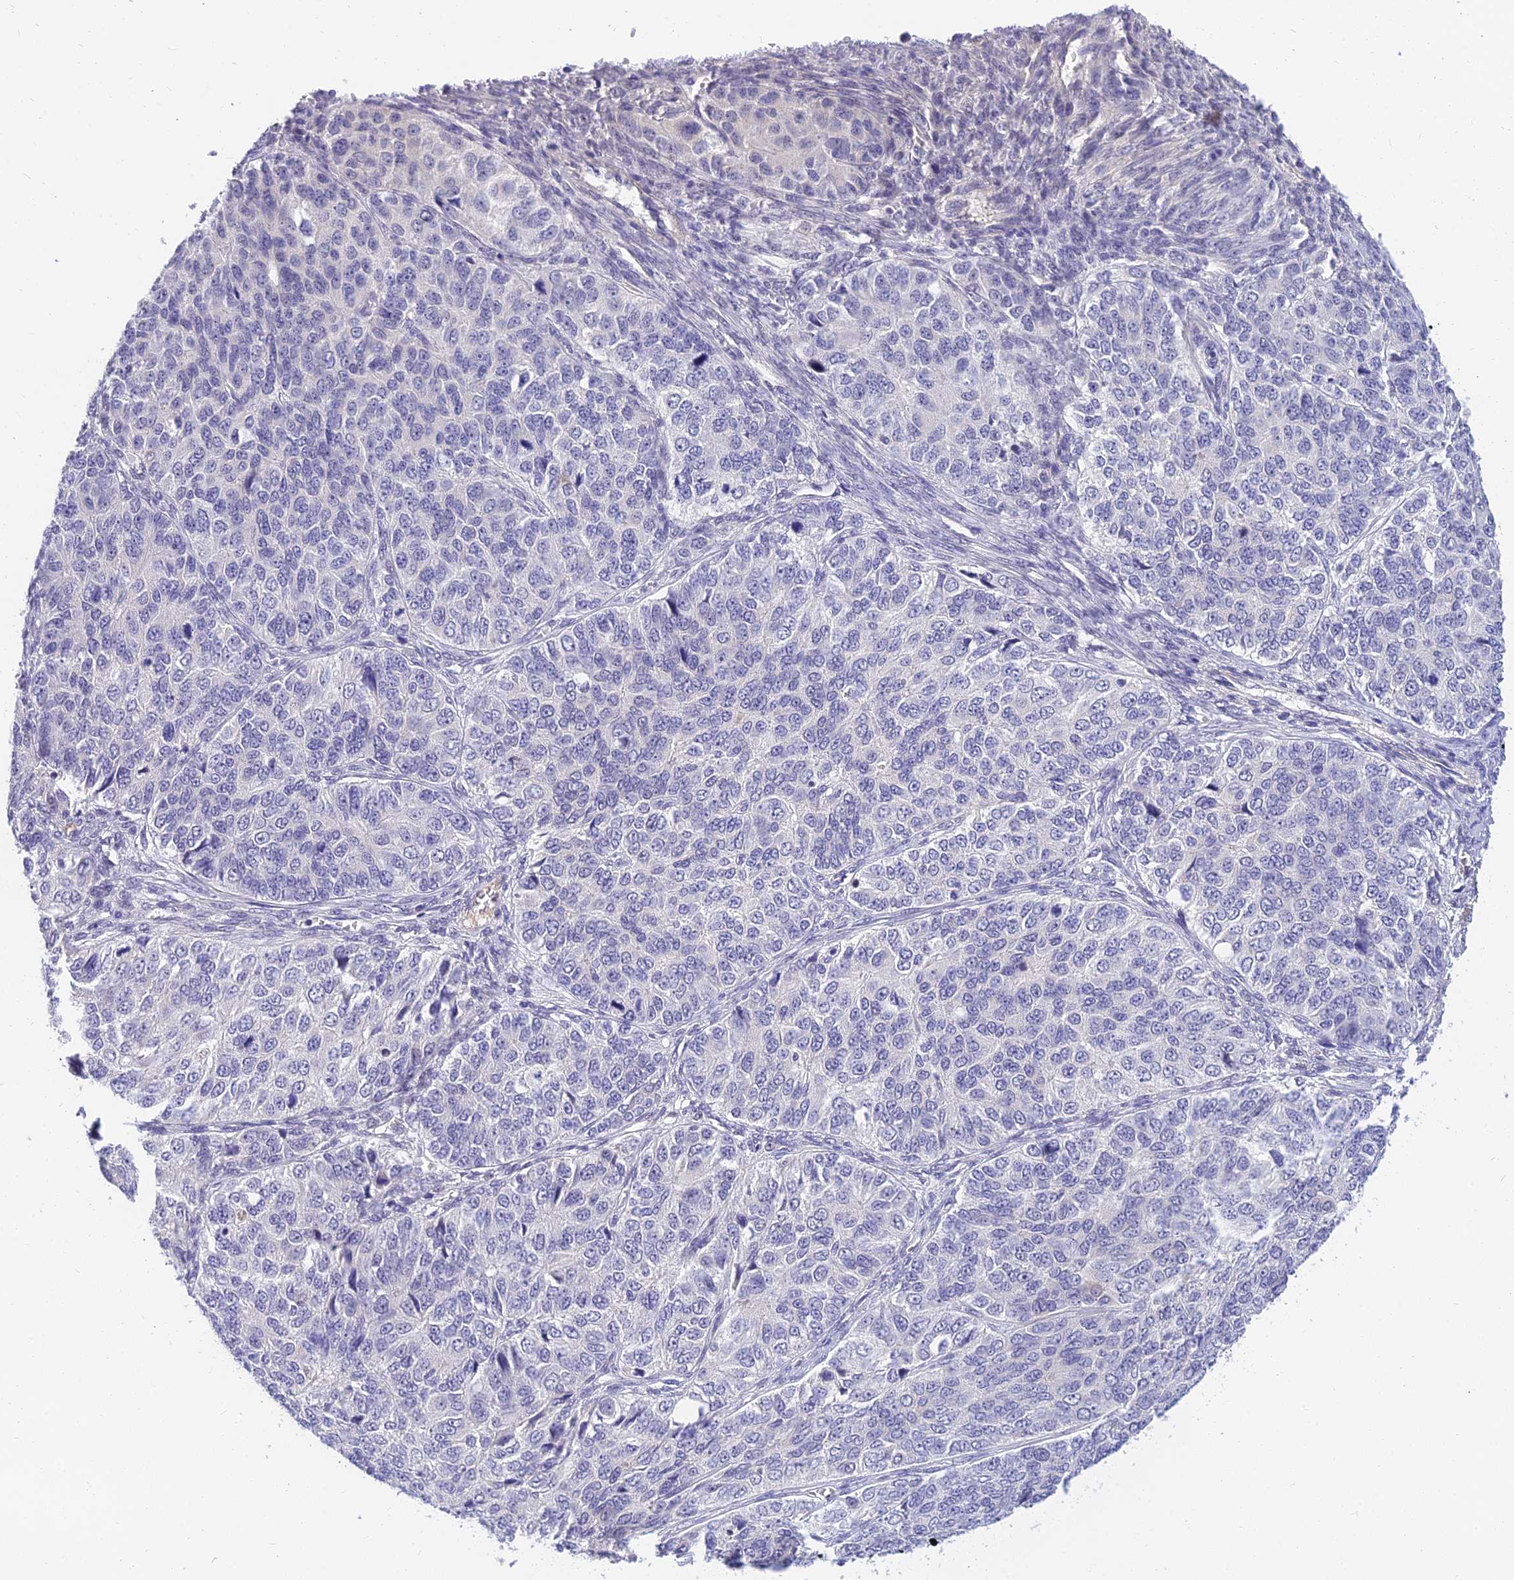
{"staining": {"intensity": "negative", "quantity": "none", "location": "none"}, "tissue": "ovarian cancer", "cell_type": "Tumor cells", "image_type": "cancer", "snomed": [{"axis": "morphology", "description": "Carcinoma, endometroid"}, {"axis": "topography", "description": "Ovary"}], "caption": "High power microscopy histopathology image of an IHC histopathology image of ovarian cancer, revealing no significant expression in tumor cells.", "gene": "TMEM161B", "patient": {"sex": "female", "age": 51}}